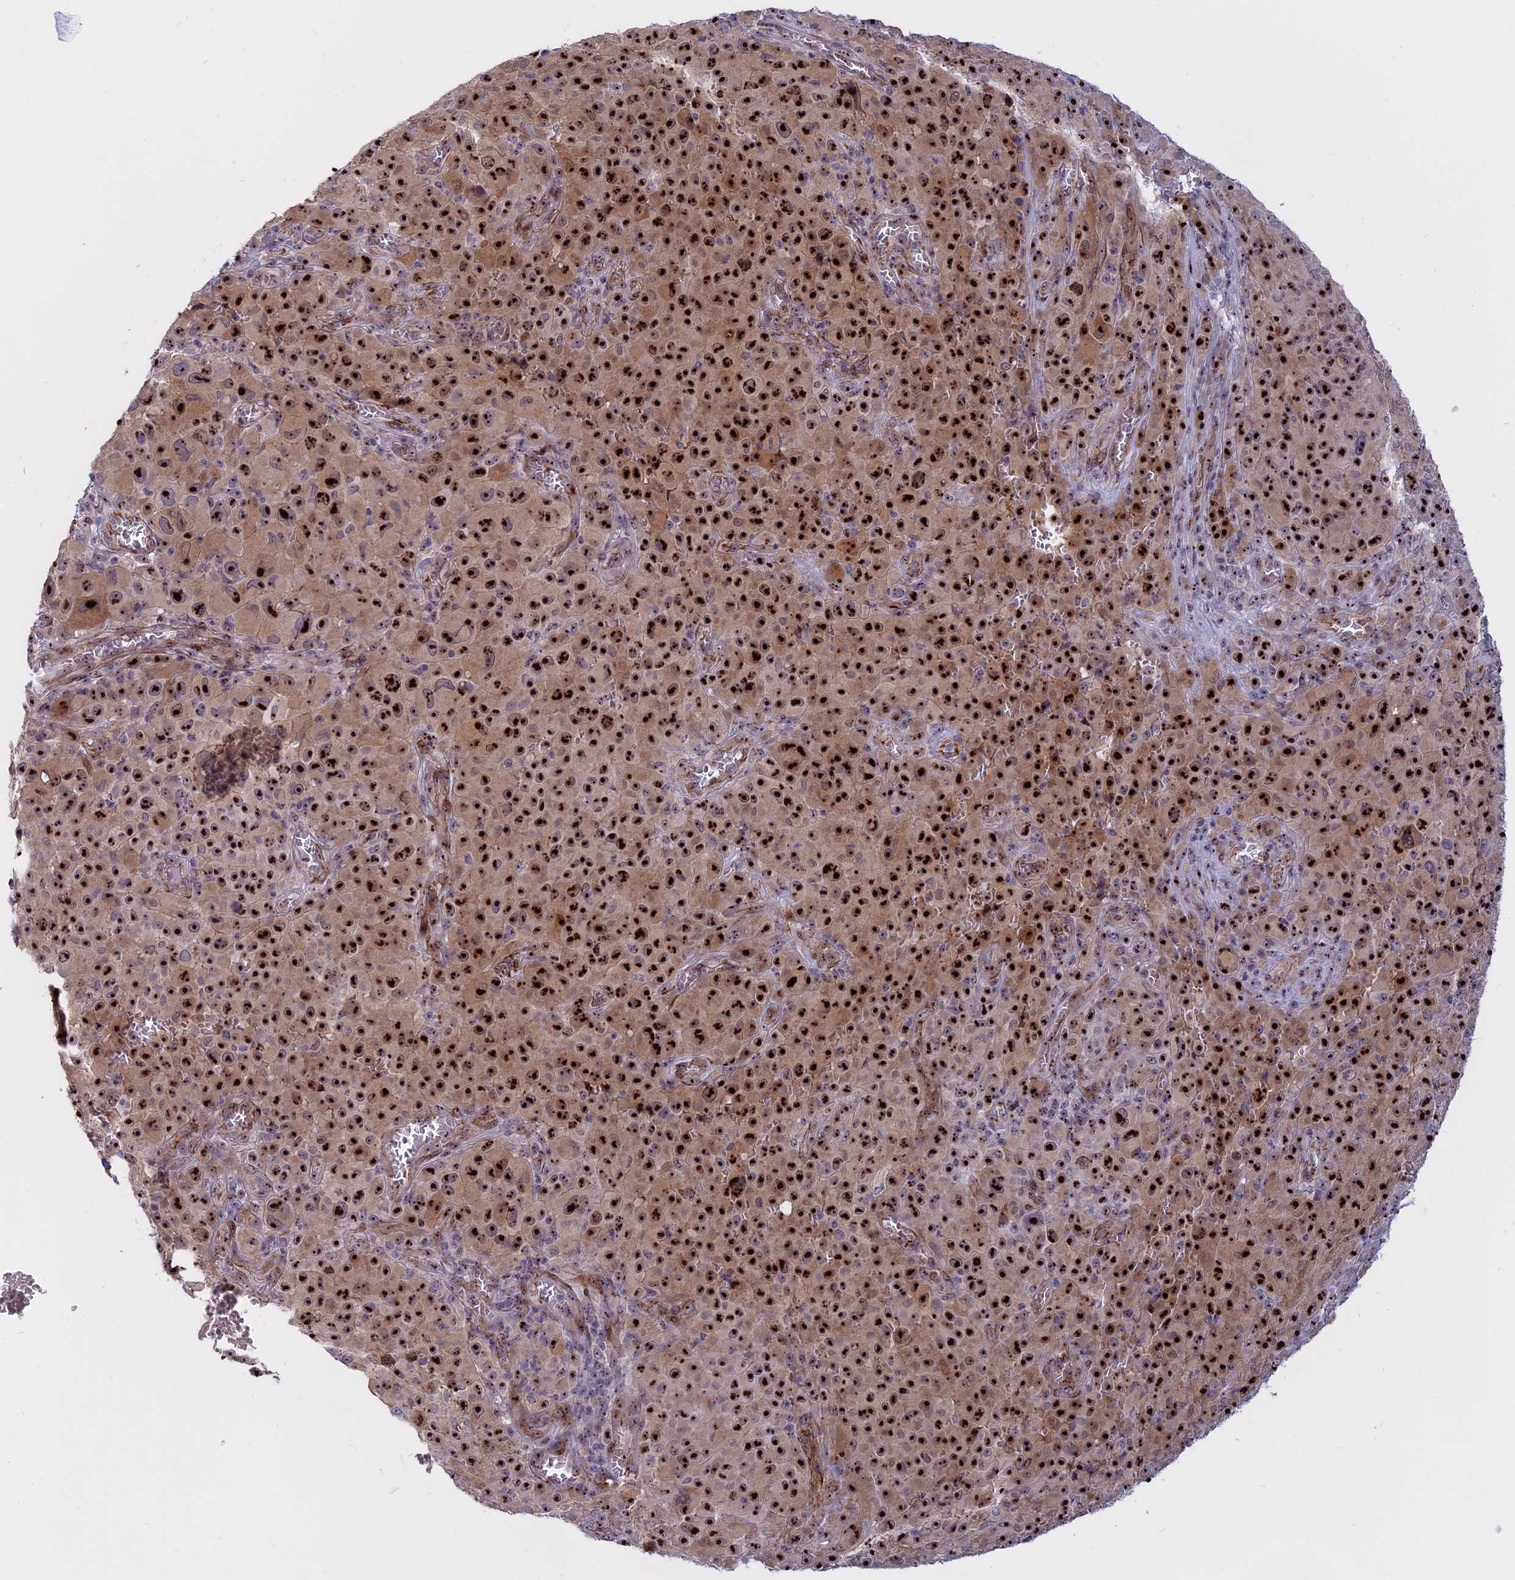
{"staining": {"intensity": "strong", "quantity": ">75%", "location": "nuclear"}, "tissue": "melanoma", "cell_type": "Tumor cells", "image_type": "cancer", "snomed": [{"axis": "morphology", "description": "Malignant melanoma, NOS"}, {"axis": "topography", "description": "Skin"}], "caption": "An immunohistochemistry (IHC) photomicrograph of tumor tissue is shown. Protein staining in brown highlights strong nuclear positivity in malignant melanoma within tumor cells.", "gene": "DBNDD1", "patient": {"sex": "female", "age": 82}}